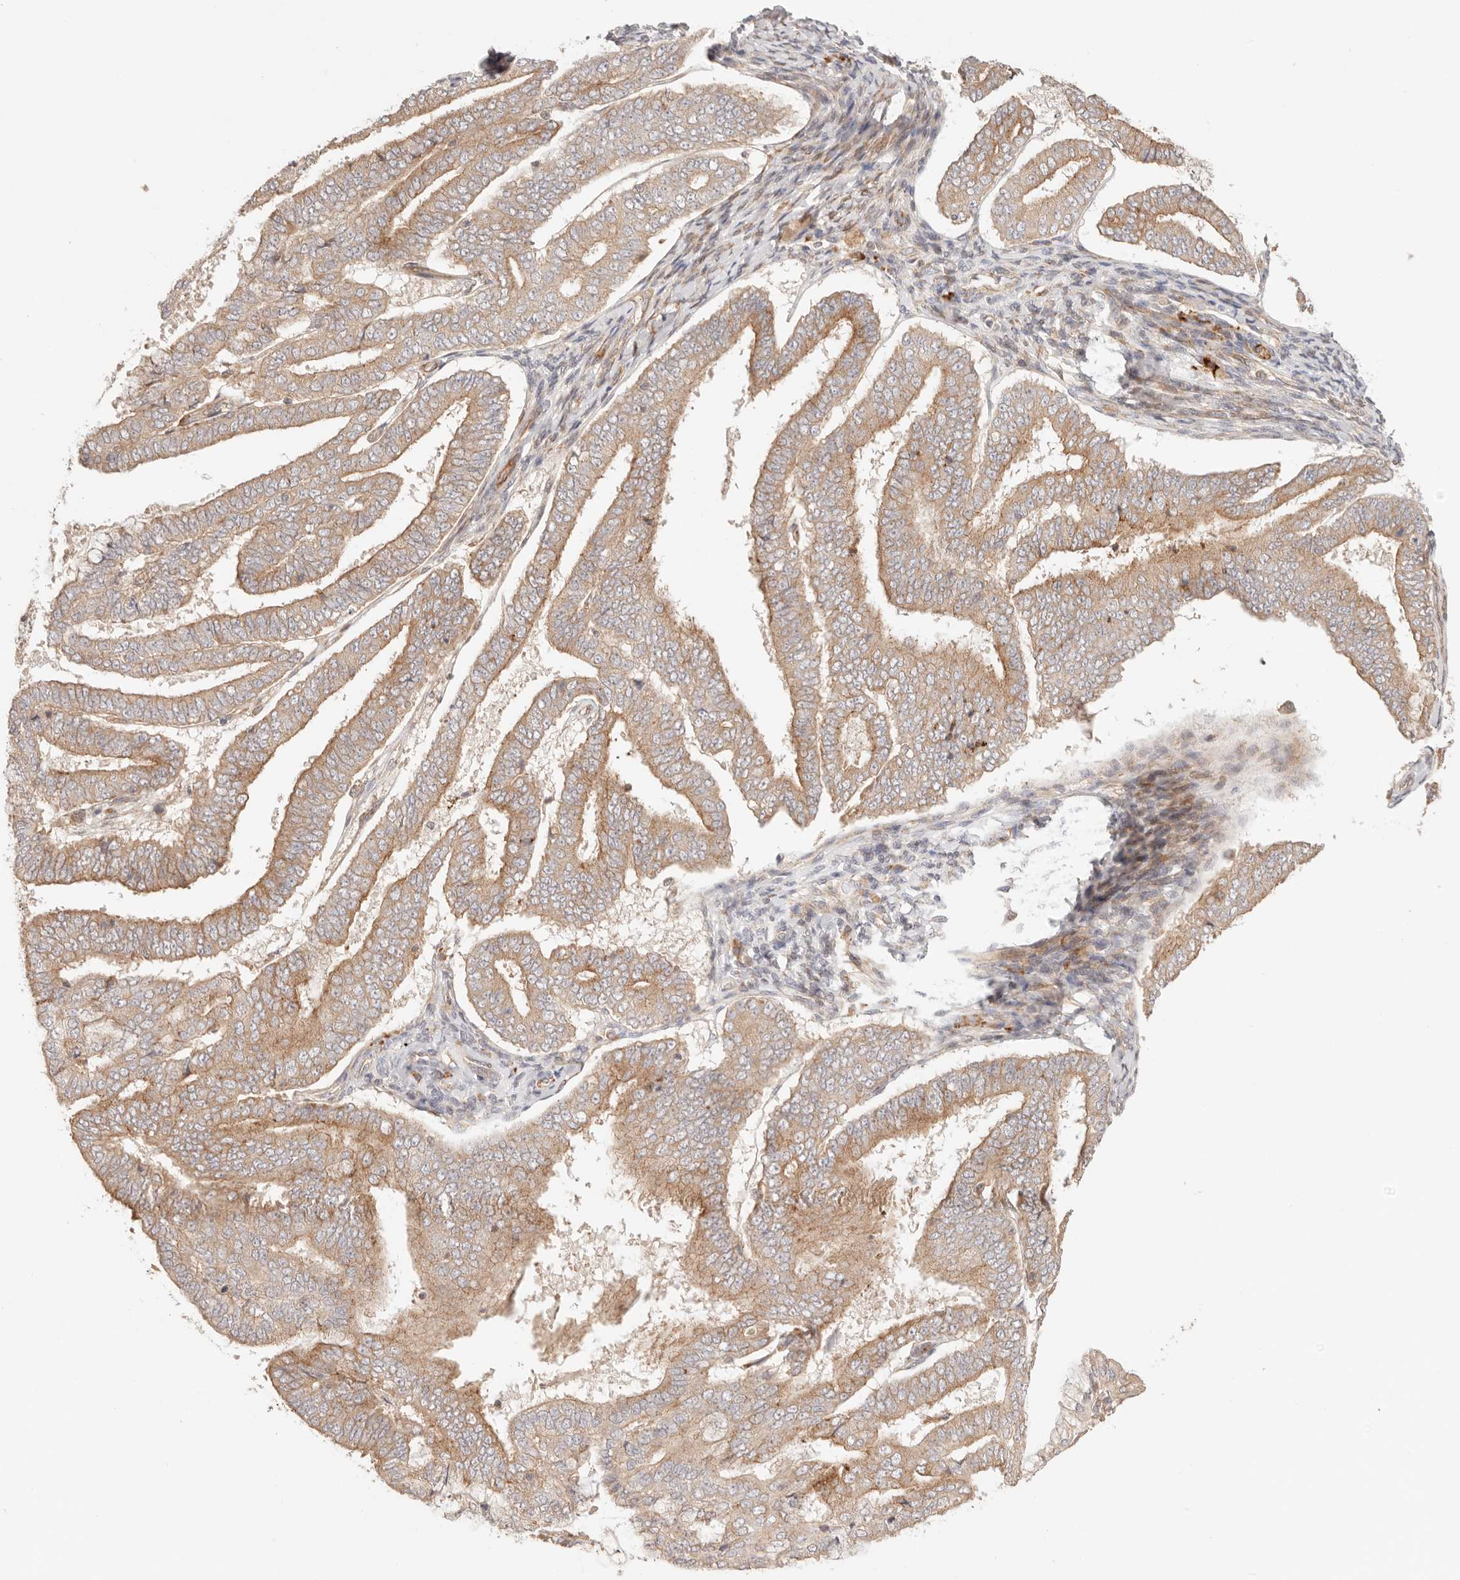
{"staining": {"intensity": "moderate", "quantity": ">75%", "location": "cytoplasmic/membranous"}, "tissue": "endometrial cancer", "cell_type": "Tumor cells", "image_type": "cancer", "snomed": [{"axis": "morphology", "description": "Adenocarcinoma, NOS"}, {"axis": "topography", "description": "Endometrium"}], "caption": "Moderate cytoplasmic/membranous positivity for a protein is present in approximately >75% of tumor cells of endometrial adenocarcinoma using immunohistochemistry.", "gene": "IL1R2", "patient": {"sex": "female", "age": 63}}